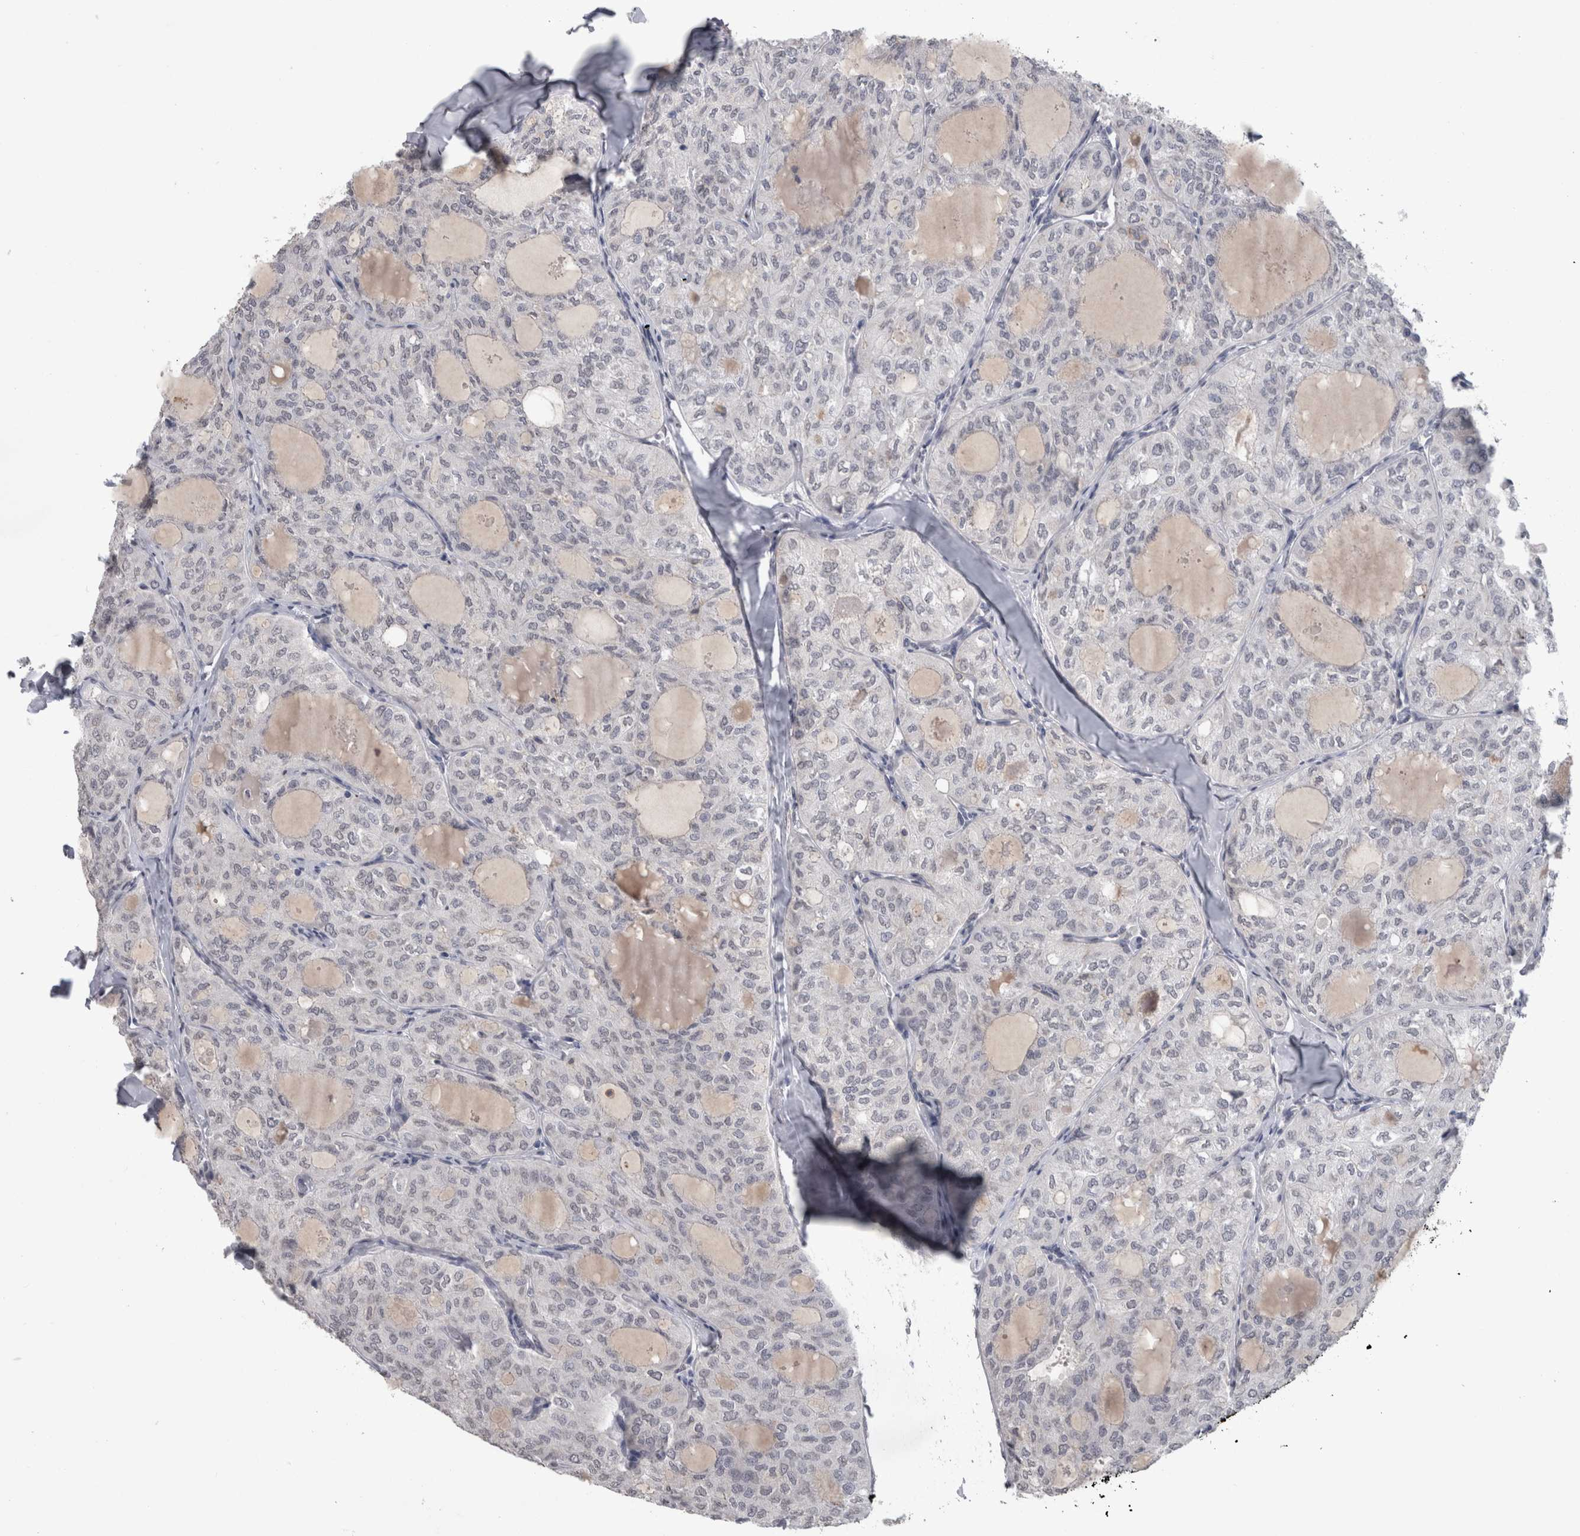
{"staining": {"intensity": "negative", "quantity": "none", "location": "none"}, "tissue": "thyroid cancer", "cell_type": "Tumor cells", "image_type": "cancer", "snomed": [{"axis": "morphology", "description": "Follicular adenoma carcinoma, NOS"}, {"axis": "topography", "description": "Thyroid gland"}], "caption": "The micrograph shows no staining of tumor cells in thyroid cancer.", "gene": "PAX5", "patient": {"sex": "male", "age": 75}}